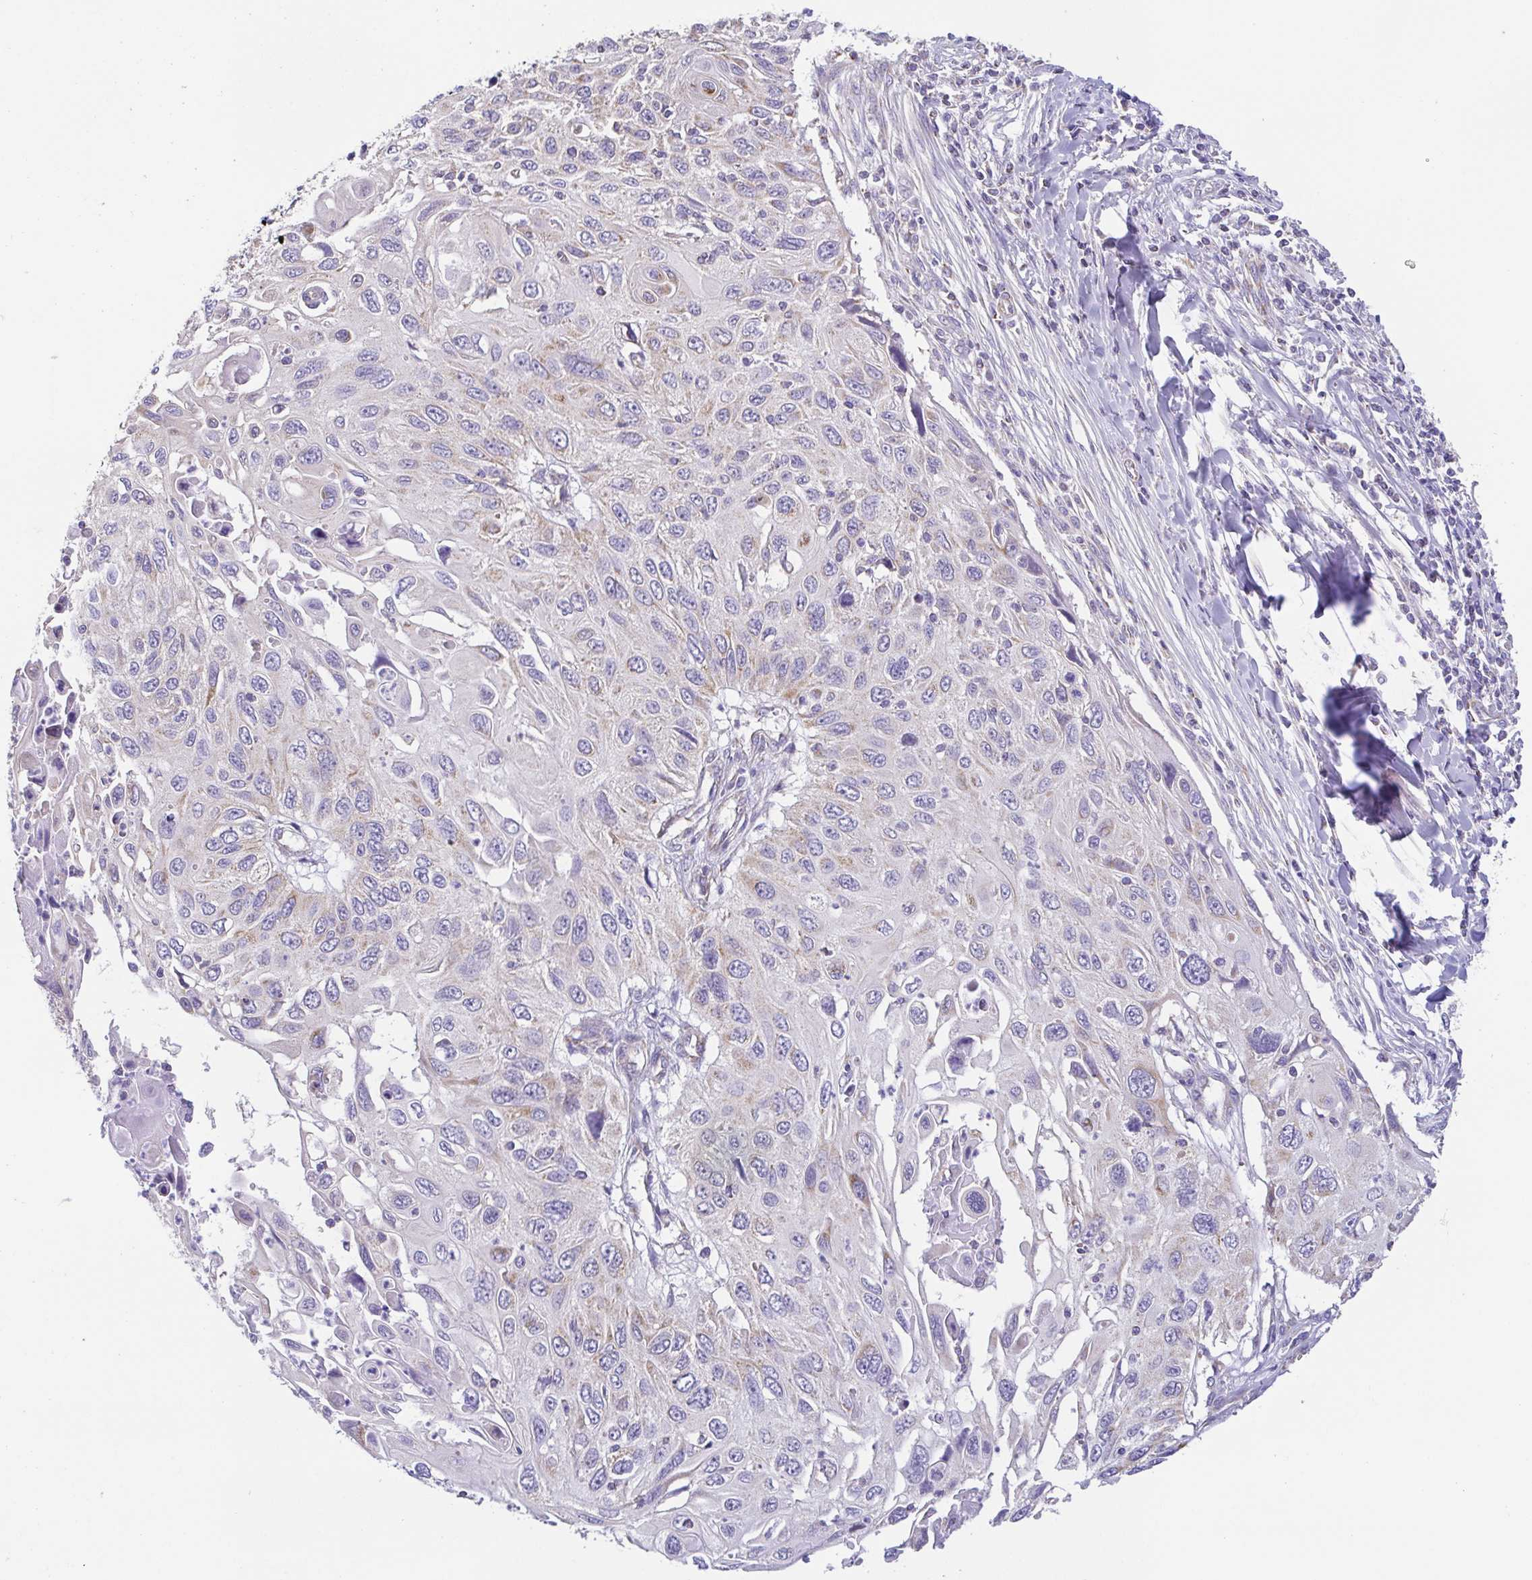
{"staining": {"intensity": "weak", "quantity": "<25%", "location": "cytoplasmic/membranous"}, "tissue": "cervical cancer", "cell_type": "Tumor cells", "image_type": "cancer", "snomed": [{"axis": "morphology", "description": "Squamous cell carcinoma, NOS"}, {"axis": "topography", "description": "Cervix"}], "caption": "Cervical squamous cell carcinoma was stained to show a protein in brown. There is no significant expression in tumor cells.", "gene": "GINM1", "patient": {"sex": "female", "age": 70}}